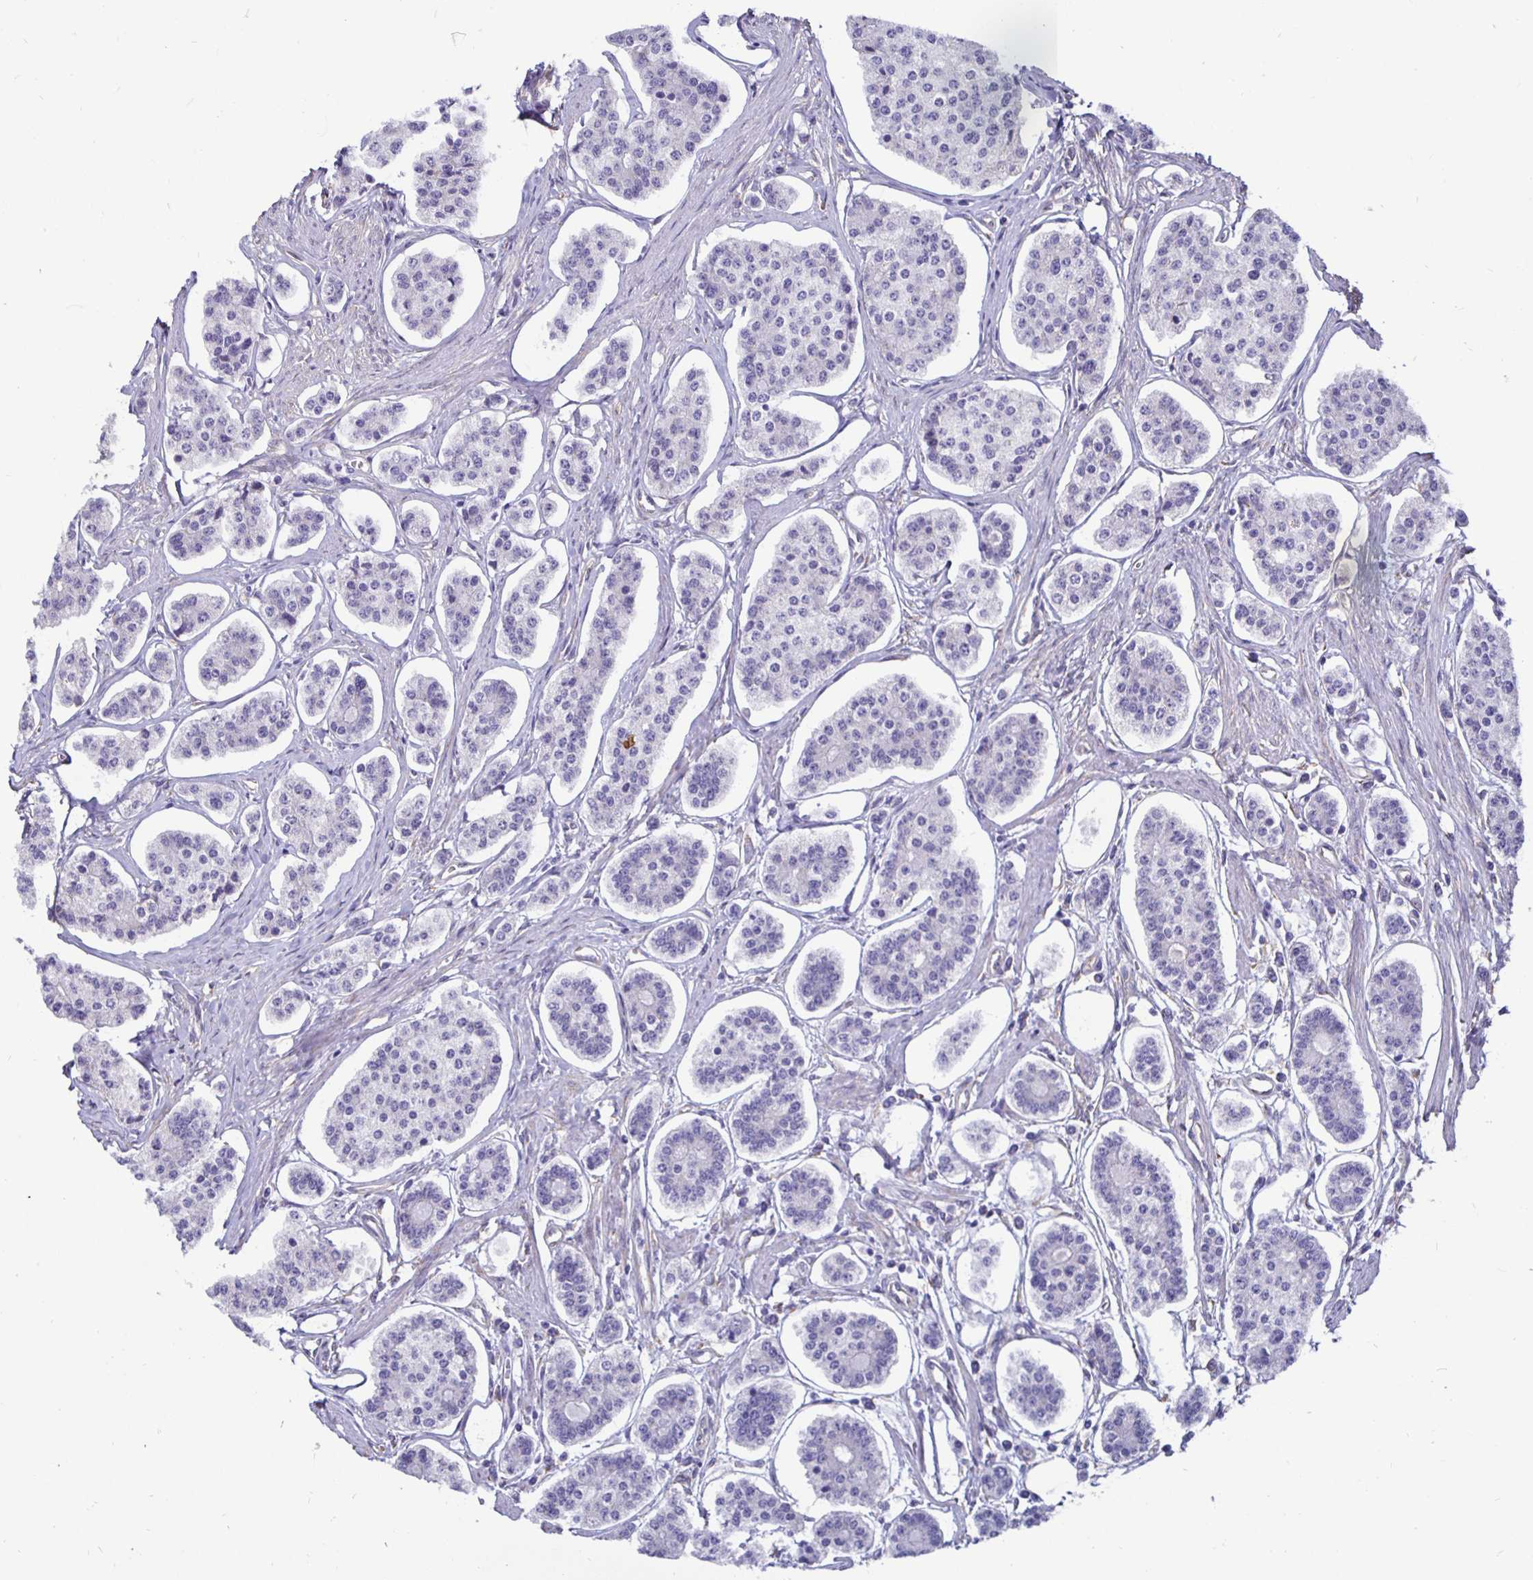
{"staining": {"intensity": "negative", "quantity": "none", "location": "none"}, "tissue": "carcinoid", "cell_type": "Tumor cells", "image_type": "cancer", "snomed": [{"axis": "morphology", "description": "Carcinoid, malignant, NOS"}, {"axis": "topography", "description": "Small intestine"}], "caption": "There is no significant staining in tumor cells of carcinoid (malignant).", "gene": "DNAI2", "patient": {"sex": "female", "age": 65}}